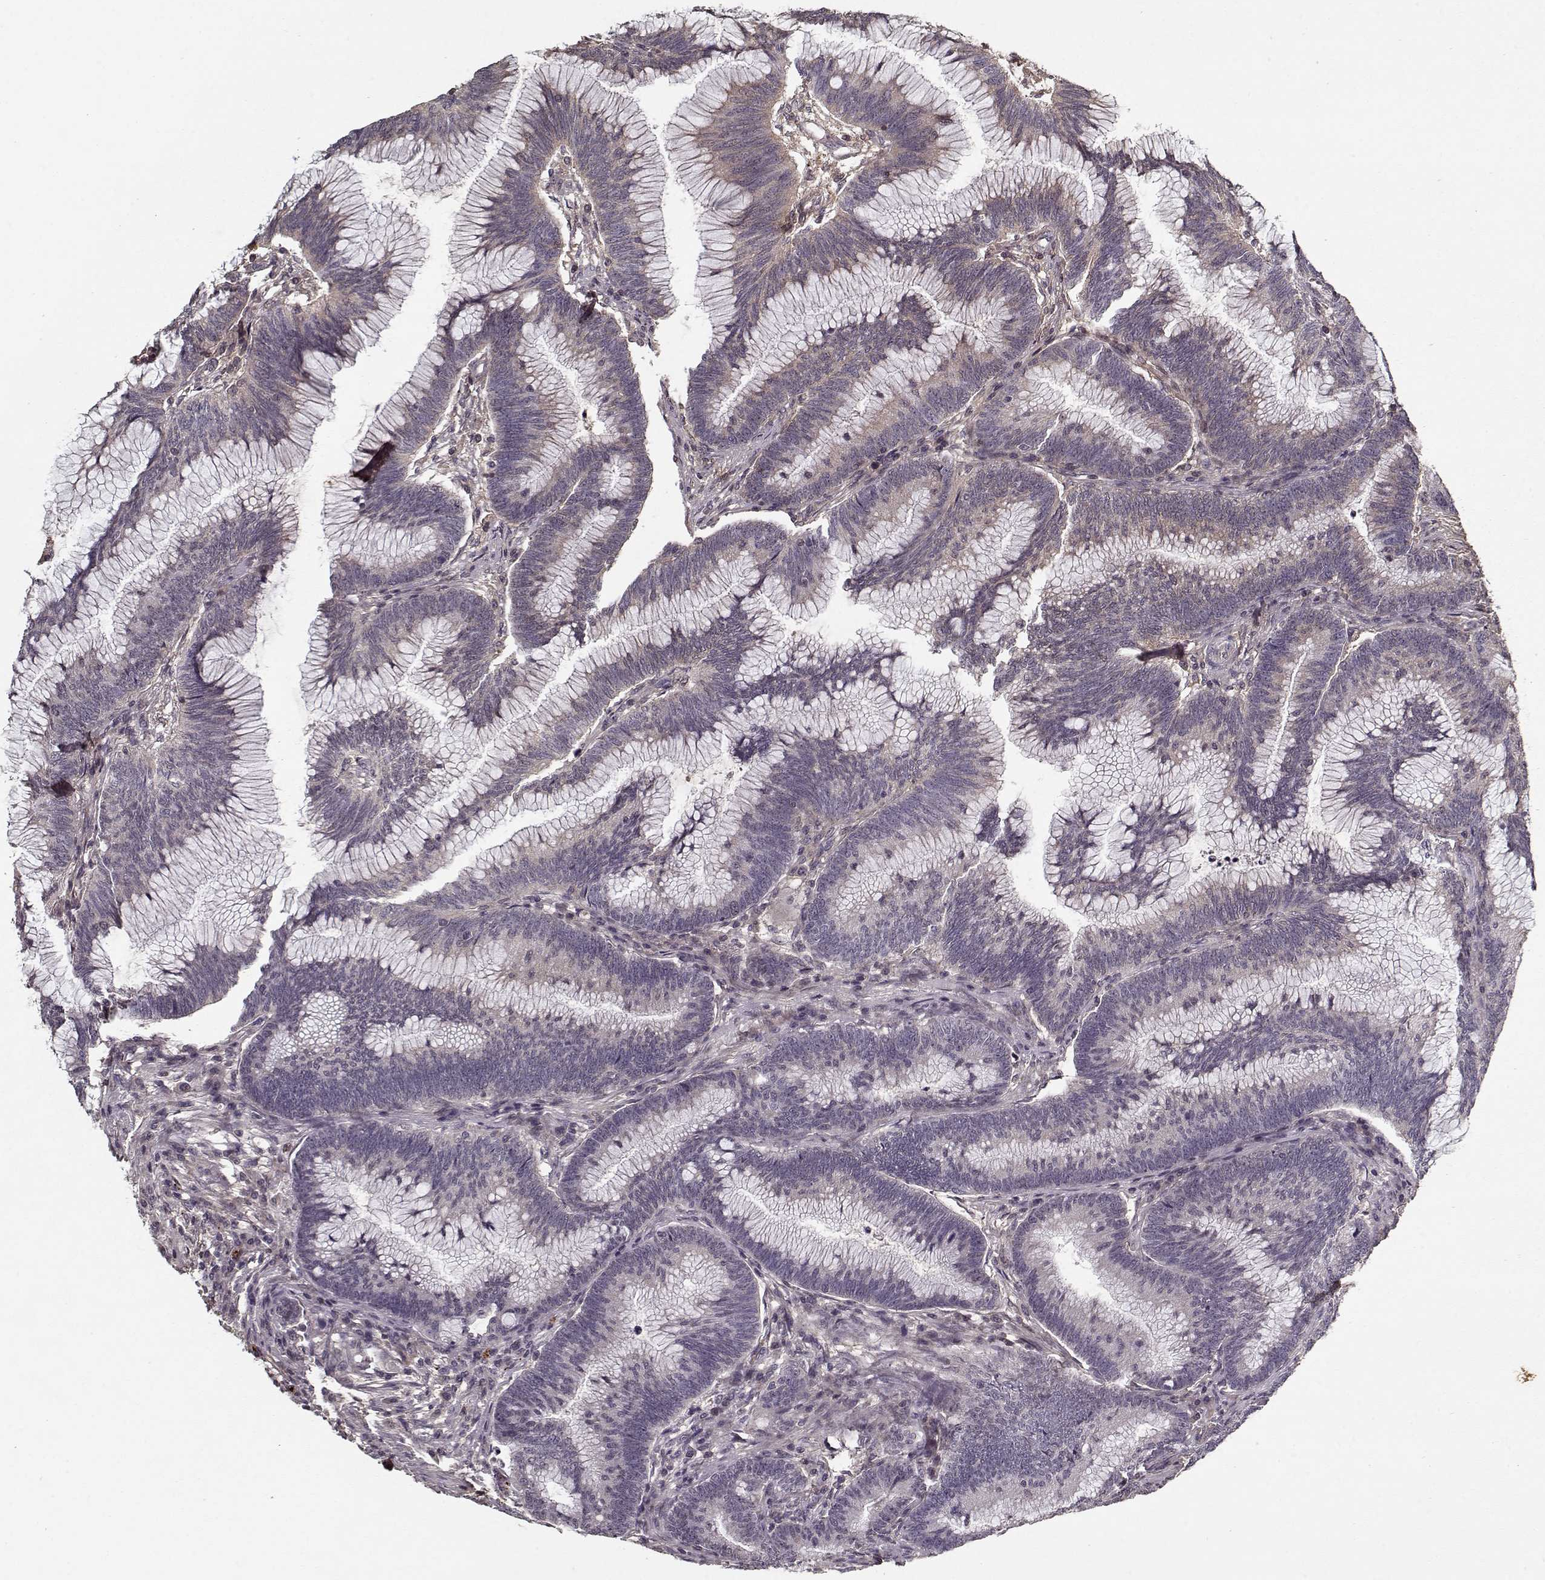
{"staining": {"intensity": "negative", "quantity": "none", "location": "none"}, "tissue": "colorectal cancer", "cell_type": "Tumor cells", "image_type": "cancer", "snomed": [{"axis": "morphology", "description": "Adenocarcinoma, NOS"}, {"axis": "topography", "description": "Colon"}], "caption": "There is no significant expression in tumor cells of colorectal adenocarcinoma.", "gene": "LUM", "patient": {"sex": "female", "age": 78}}